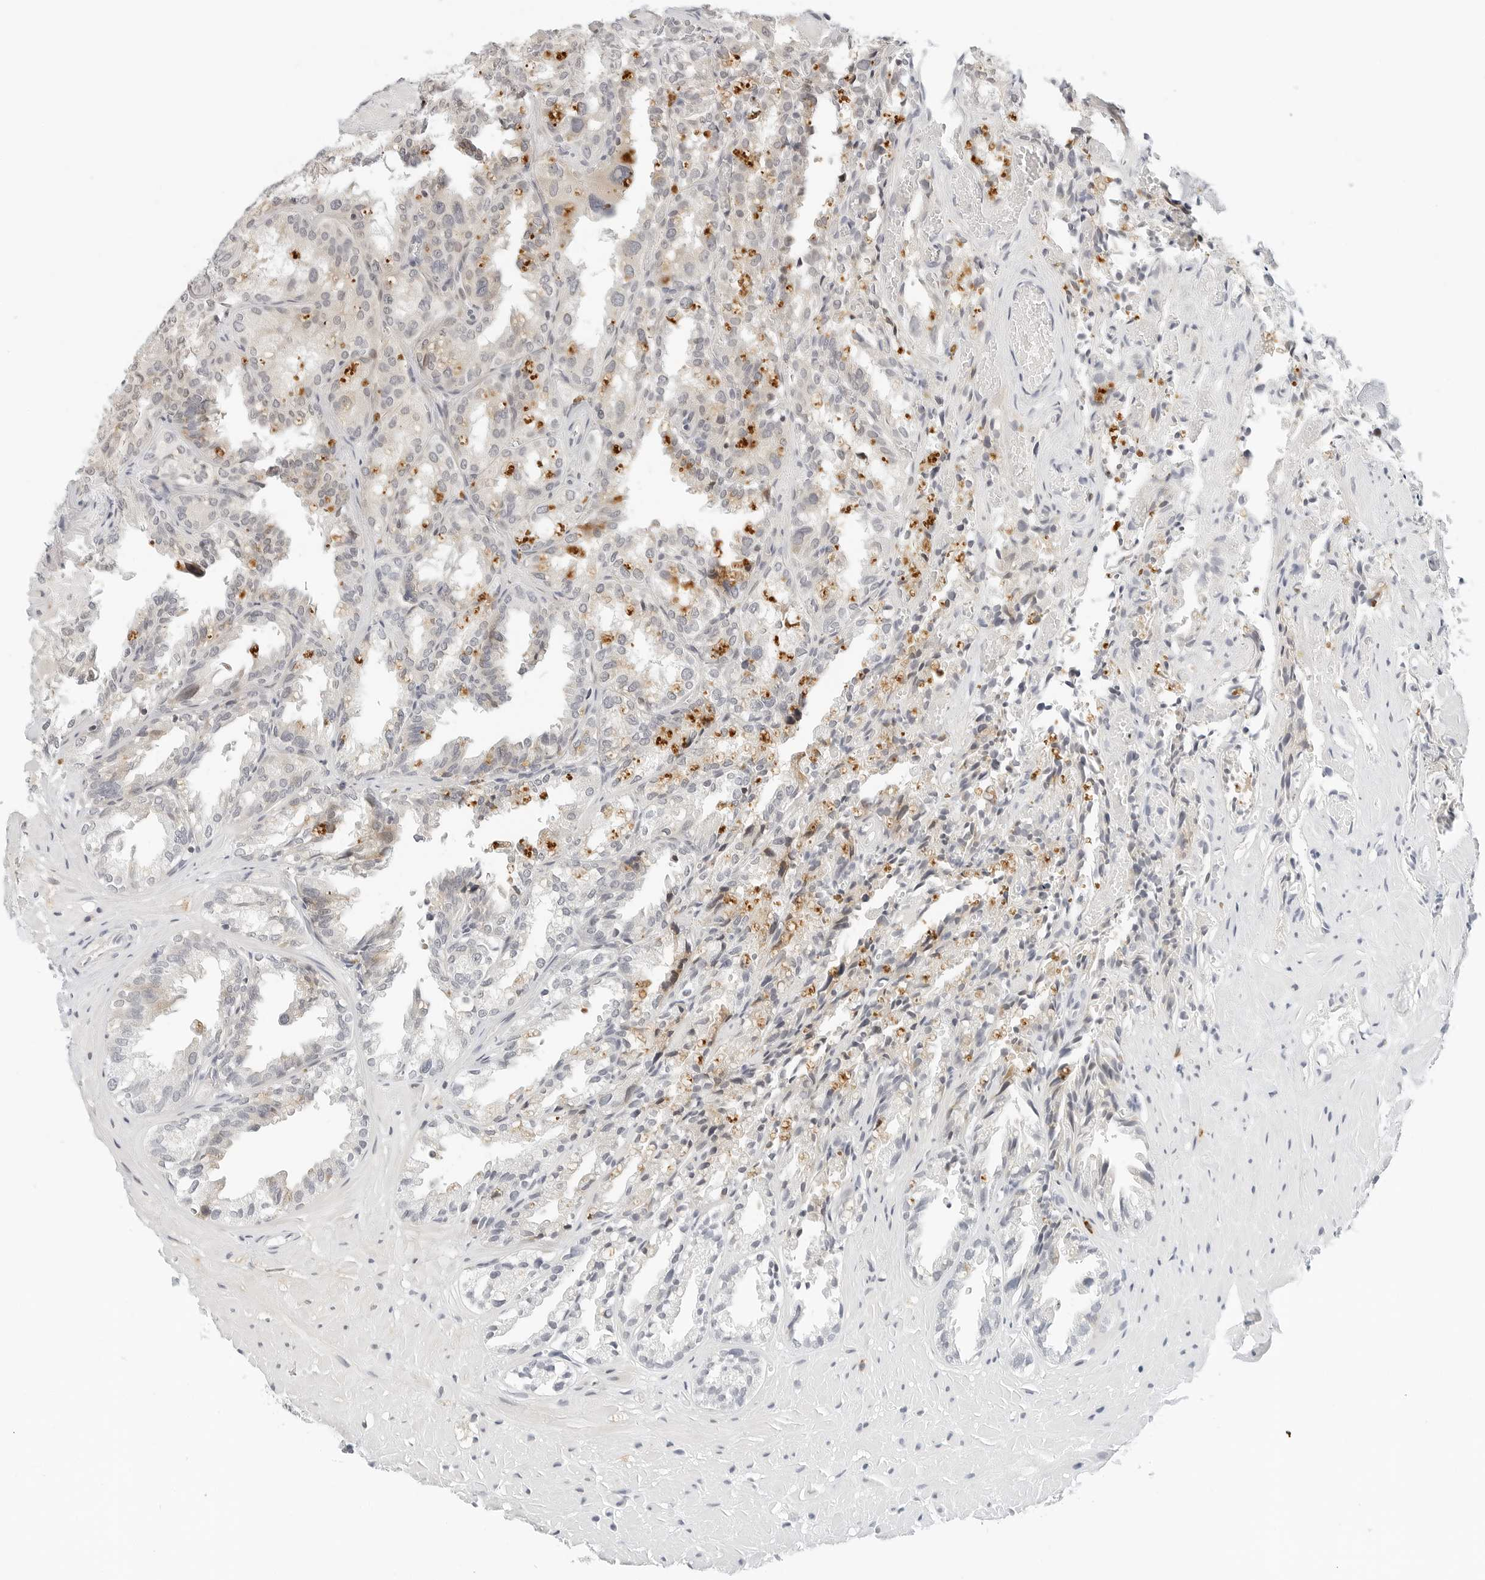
{"staining": {"intensity": "weak", "quantity": "<25%", "location": "cytoplasmic/membranous"}, "tissue": "seminal vesicle", "cell_type": "Glandular cells", "image_type": "normal", "snomed": [{"axis": "morphology", "description": "Normal tissue, NOS"}, {"axis": "topography", "description": "Prostate"}, {"axis": "topography", "description": "Seminal veicle"}], "caption": "An image of seminal vesicle stained for a protein demonstrates no brown staining in glandular cells.", "gene": "PARP10", "patient": {"sex": "male", "age": 51}}